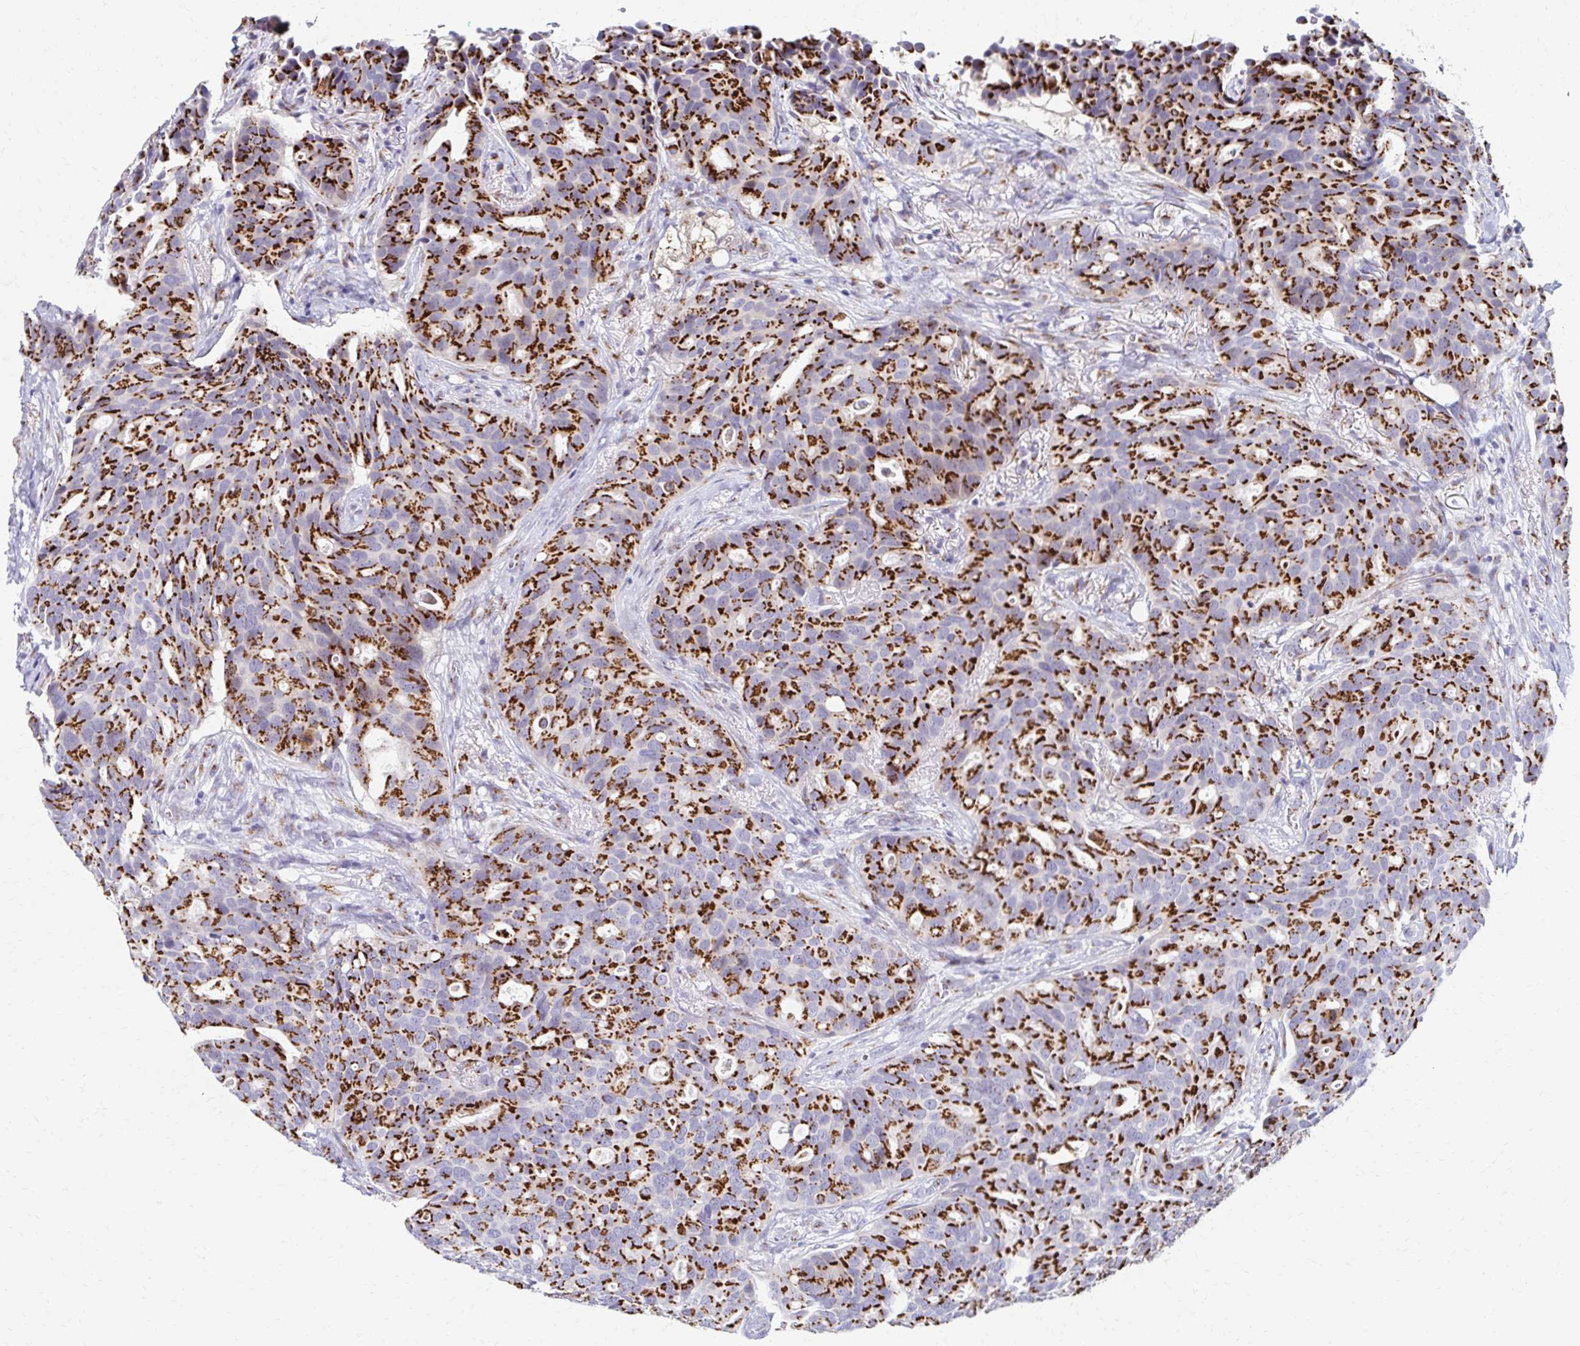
{"staining": {"intensity": "strong", "quantity": ">75%", "location": "cytoplasmic/membranous"}, "tissue": "breast cancer", "cell_type": "Tumor cells", "image_type": "cancer", "snomed": [{"axis": "morphology", "description": "Duct carcinoma"}, {"axis": "topography", "description": "Breast"}], "caption": "A photomicrograph of human breast cancer (invasive ductal carcinoma) stained for a protein demonstrates strong cytoplasmic/membranous brown staining in tumor cells. (Brightfield microscopy of DAB IHC at high magnification).", "gene": "TM9SF1", "patient": {"sex": "female", "age": 54}}